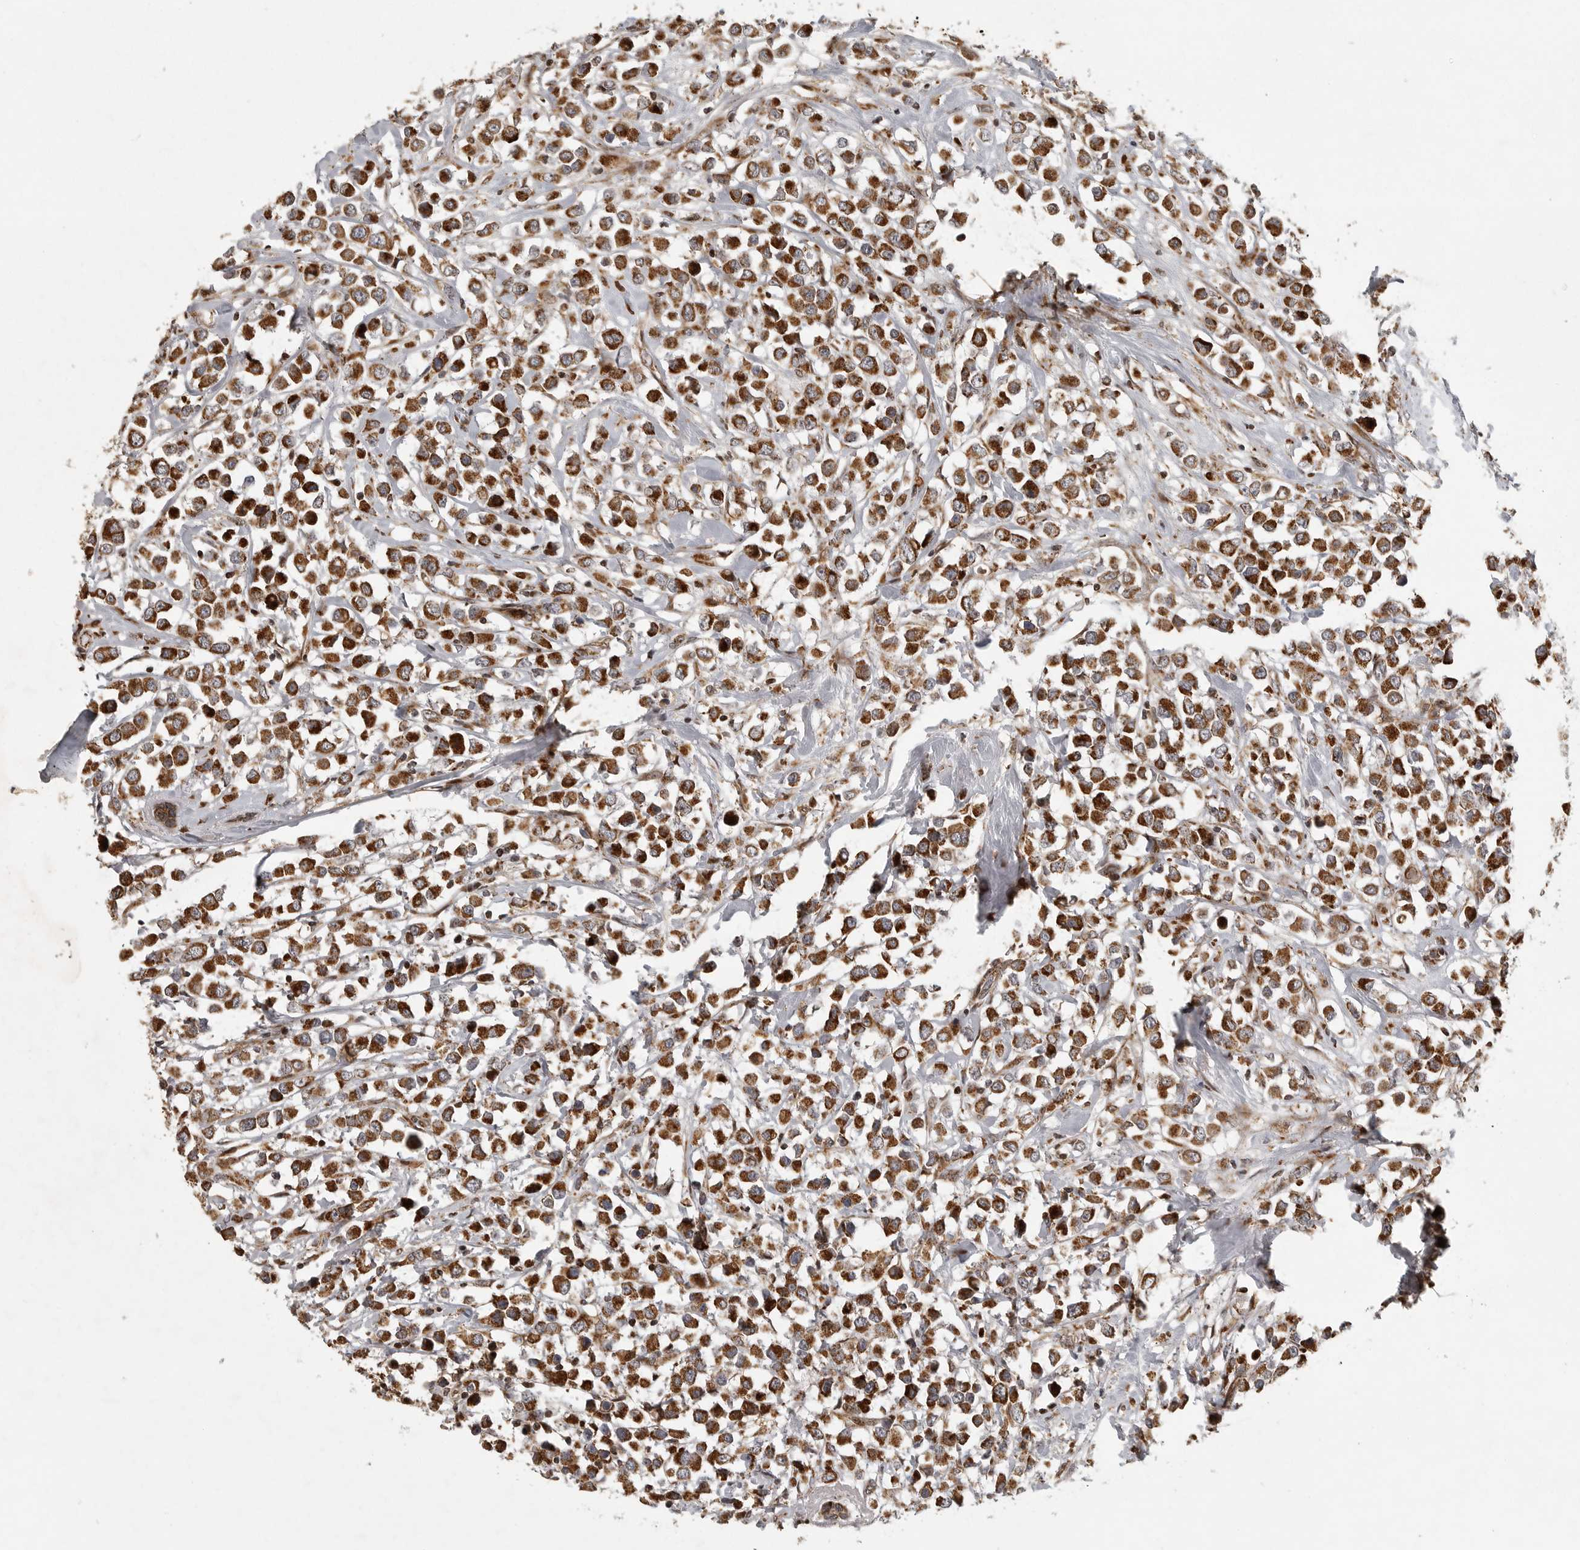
{"staining": {"intensity": "strong", "quantity": ">75%", "location": "cytoplasmic/membranous"}, "tissue": "breast cancer", "cell_type": "Tumor cells", "image_type": "cancer", "snomed": [{"axis": "morphology", "description": "Duct carcinoma"}, {"axis": "topography", "description": "Breast"}], "caption": "An immunohistochemistry (IHC) photomicrograph of neoplastic tissue is shown. Protein staining in brown shows strong cytoplasmic/membranous positivity in invasive ductal carcinoma (breast) within tumor cells.", "gene": "NARS2", "patient": {"sex": "female", "age": 61}}